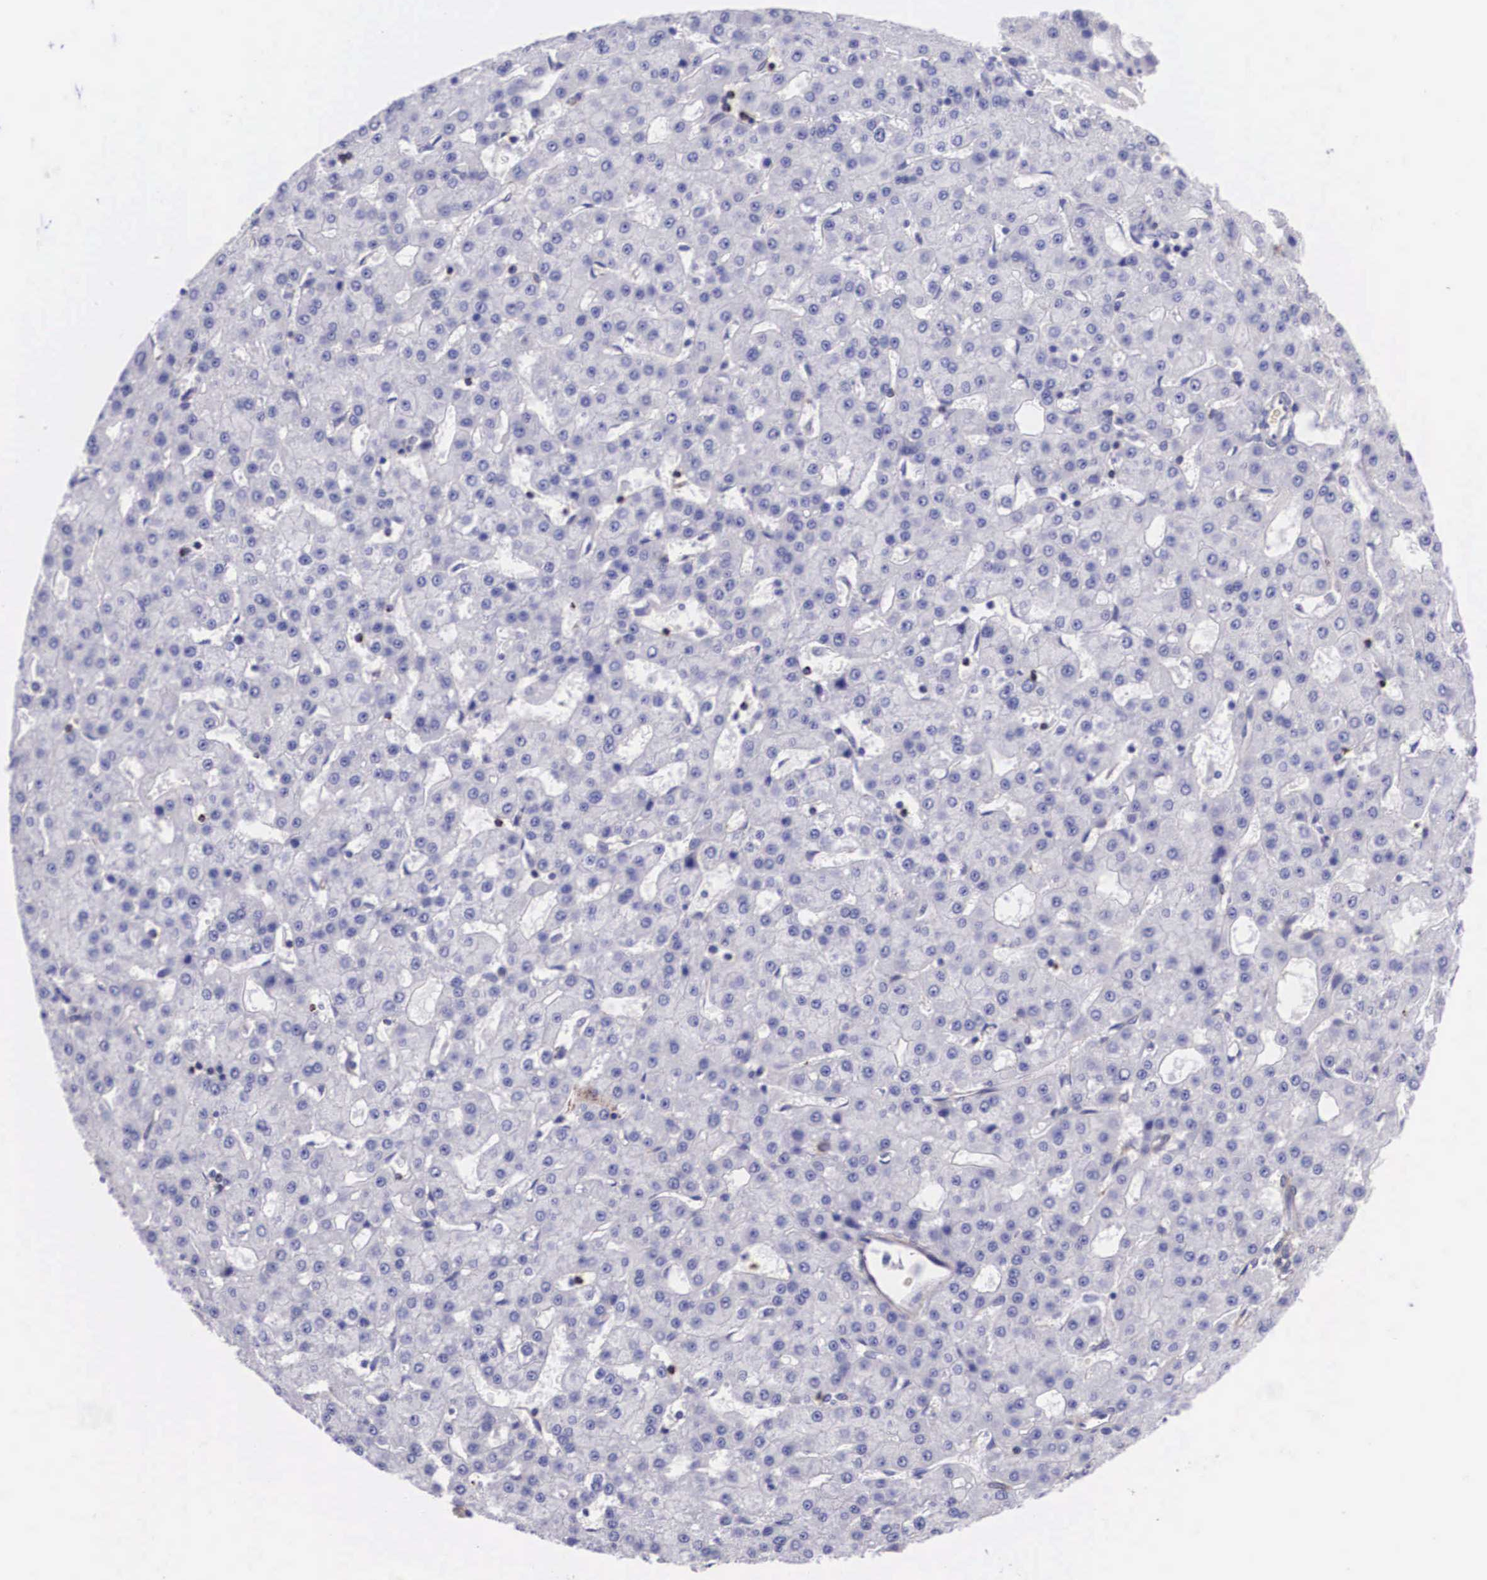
{"staining": {"intensity": "negative", "quantity": "none", "location": "none"}, "tissue": "liver cancer", "cell_type": "Tumor cells", "image_type": "cancer", "snomed": [{"axis": "morphology", "description": "Carcinoma, Hepatocellular, NOS"}, {"axis": "topography", "description": "Liver"}], "caption": "High magnification brightfield microscopy of liver hepatocellular carcinoma stained with DAB (3,3'-diaminobenzidine) (brown) and counterstained with hematoxylin (blue): tumor cells show no significant expression. (Brightfield microscopy of DAB (3,3'-diaminobenzidine) immunohistochemistry (IHC) at high magnification).", "gene": "BCAR1", "patient": {"sex": "male", "age": 47}}